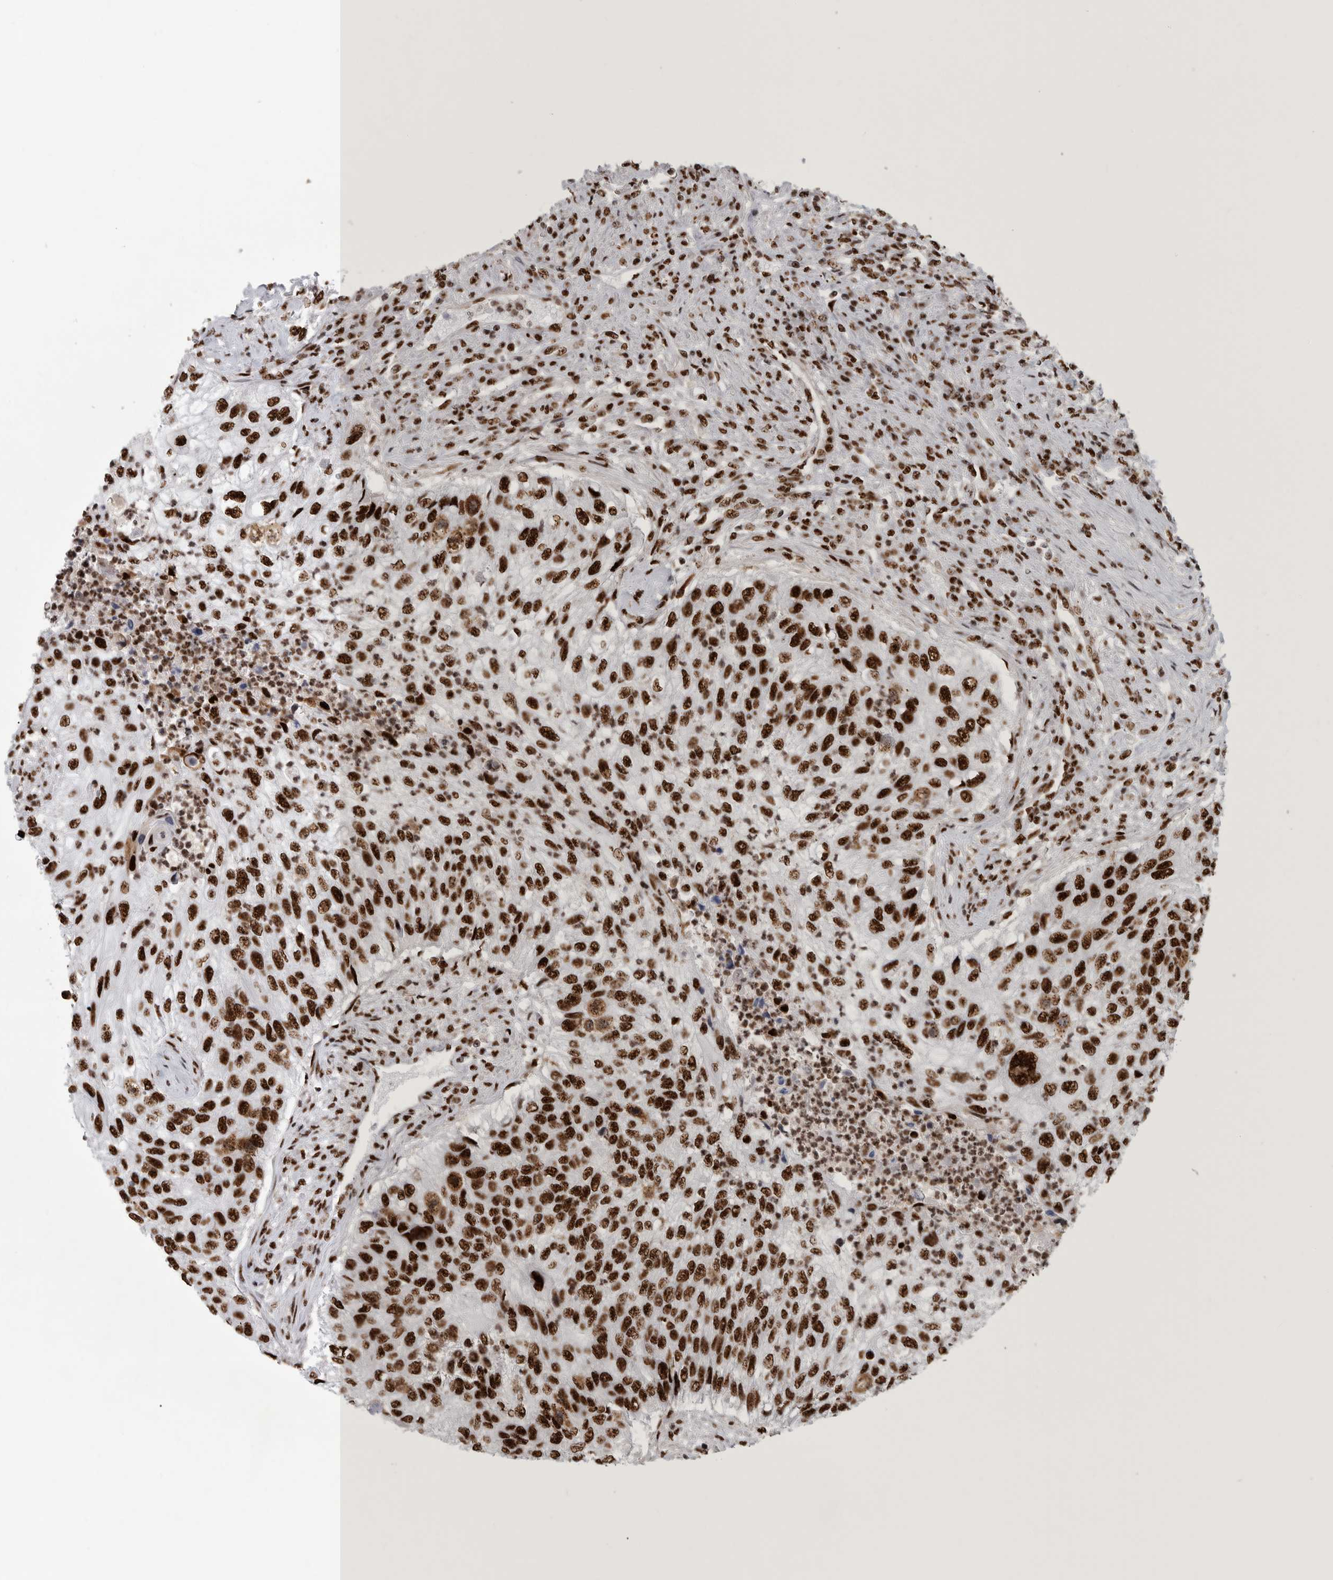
{"staining": {"intensity": "strong", "quantity": ">75%", "location": "nuclear"}, "tissue": "urothelial cancer", "cell_type": "Tumor cells", "image_type": "cancer", "snomed": [{"axis": "morphology", "description": "Urothelial carcinoma, High grade"}, {"axis": "topography", "description": "Urinary bladder"}], "caption": "A brown stain labels strong nuclear expression of a protein in human urothelial carcinoma (high-grade) tumor cells.", "gene": "BCLAF1", "patient": {"sex": "female", "age": 60}}